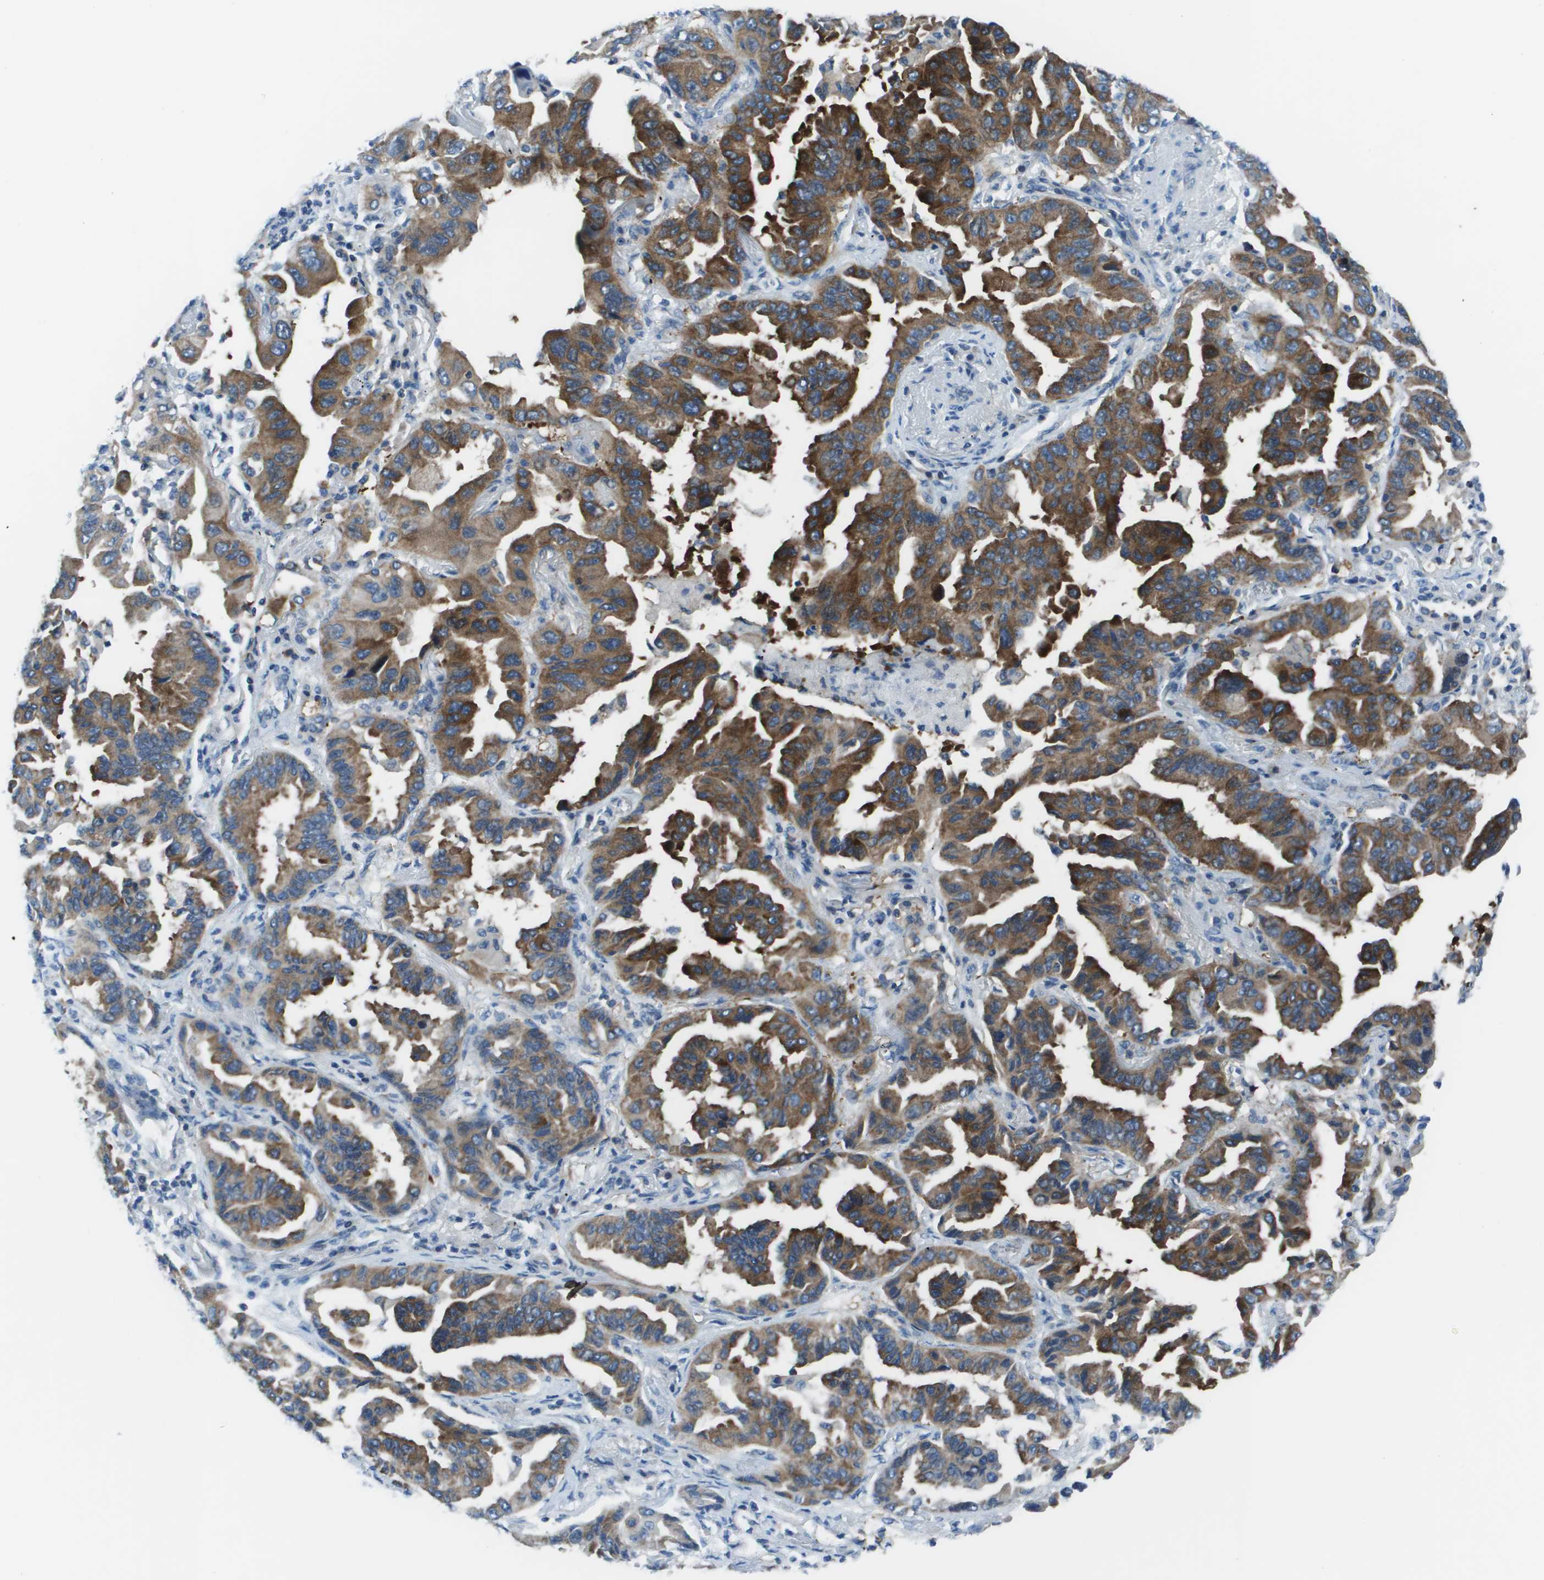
{"staining": {"intensity": "strong", "quantity": ">75%", "location": "cytoplasmic/membranous"}, "tissue": "lung cancer", "cell_type": "Tumor cells", "image_type": "cancer", "snomed": [{"axis": "morphology", "description": "Adenocarcinoma, NOS"}, {"axis": "topography", "description": "Lung"}], "caption": "Tumor cells exhibit high levels of strong cytoplasmic/membranous staining in about >75% of cells in lung cancer (adenocarcinoma).", "gene": "STIP1", "patient": {"sex": "female", "age": 65}}